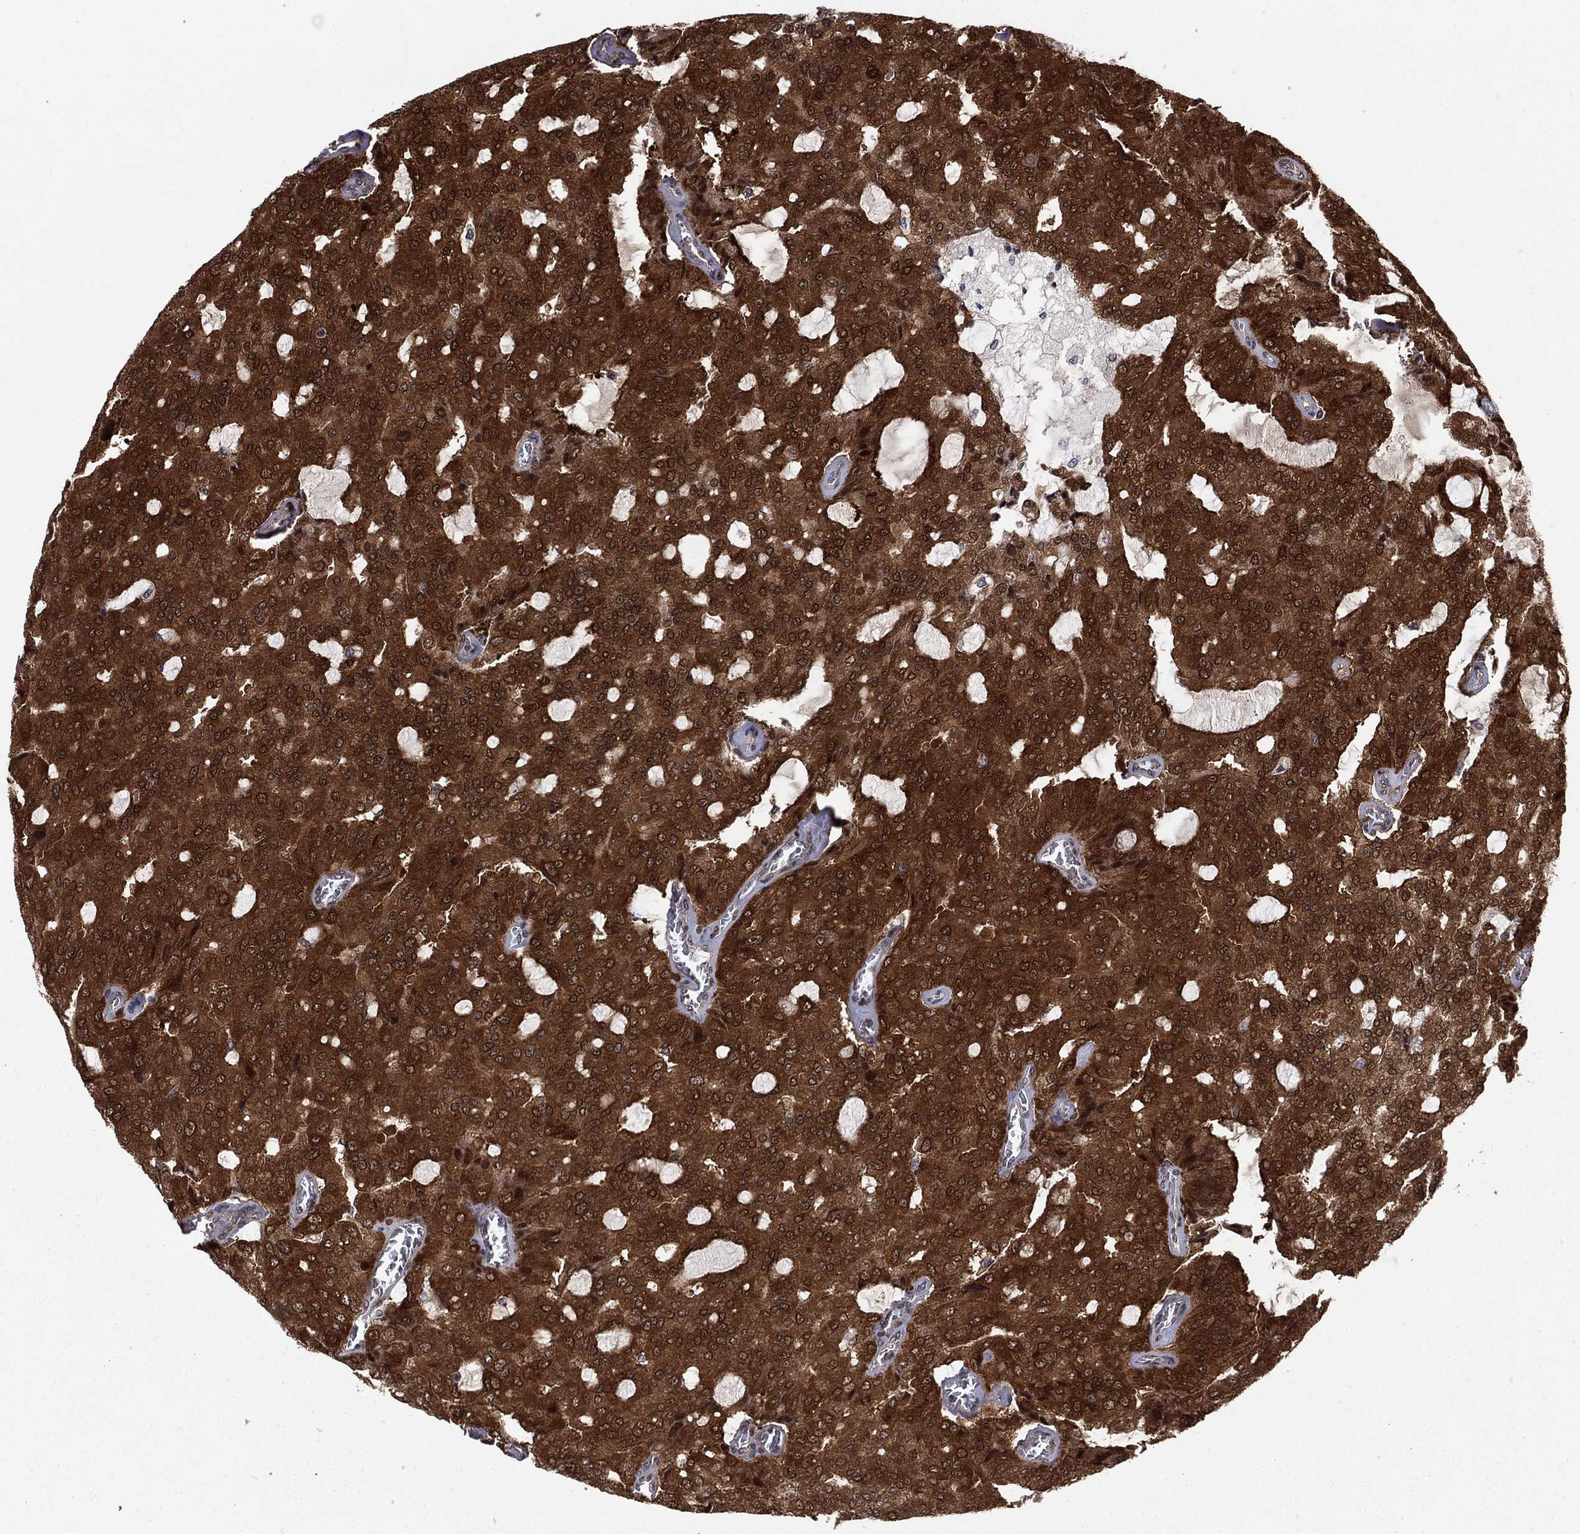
{"staining": {"intensity": "strong", "quantity": ">75%", "location": "cytoplasmic/membranous"}, "tissue": "prostate cancer", "cell_type": "Tumor cells", "image_type": "cancer", "snomed": [{"axis": "morphology", "description": "Adenocarcinoma, NOS"}, {"axis": "topography", "description": "Prostate and seminal vesicle, NOS"}, {"axis": "topography", "description": "Prostate"}], "caption": "Immunohistochemical staining of adenocarcinoma (prostate) shows high levels of strong cytoplasmic/membranous protein positivity in approximately >75% of tumor cells.", "gene": "FKBP4", "patient": {"sex": "male", "age": 67}}